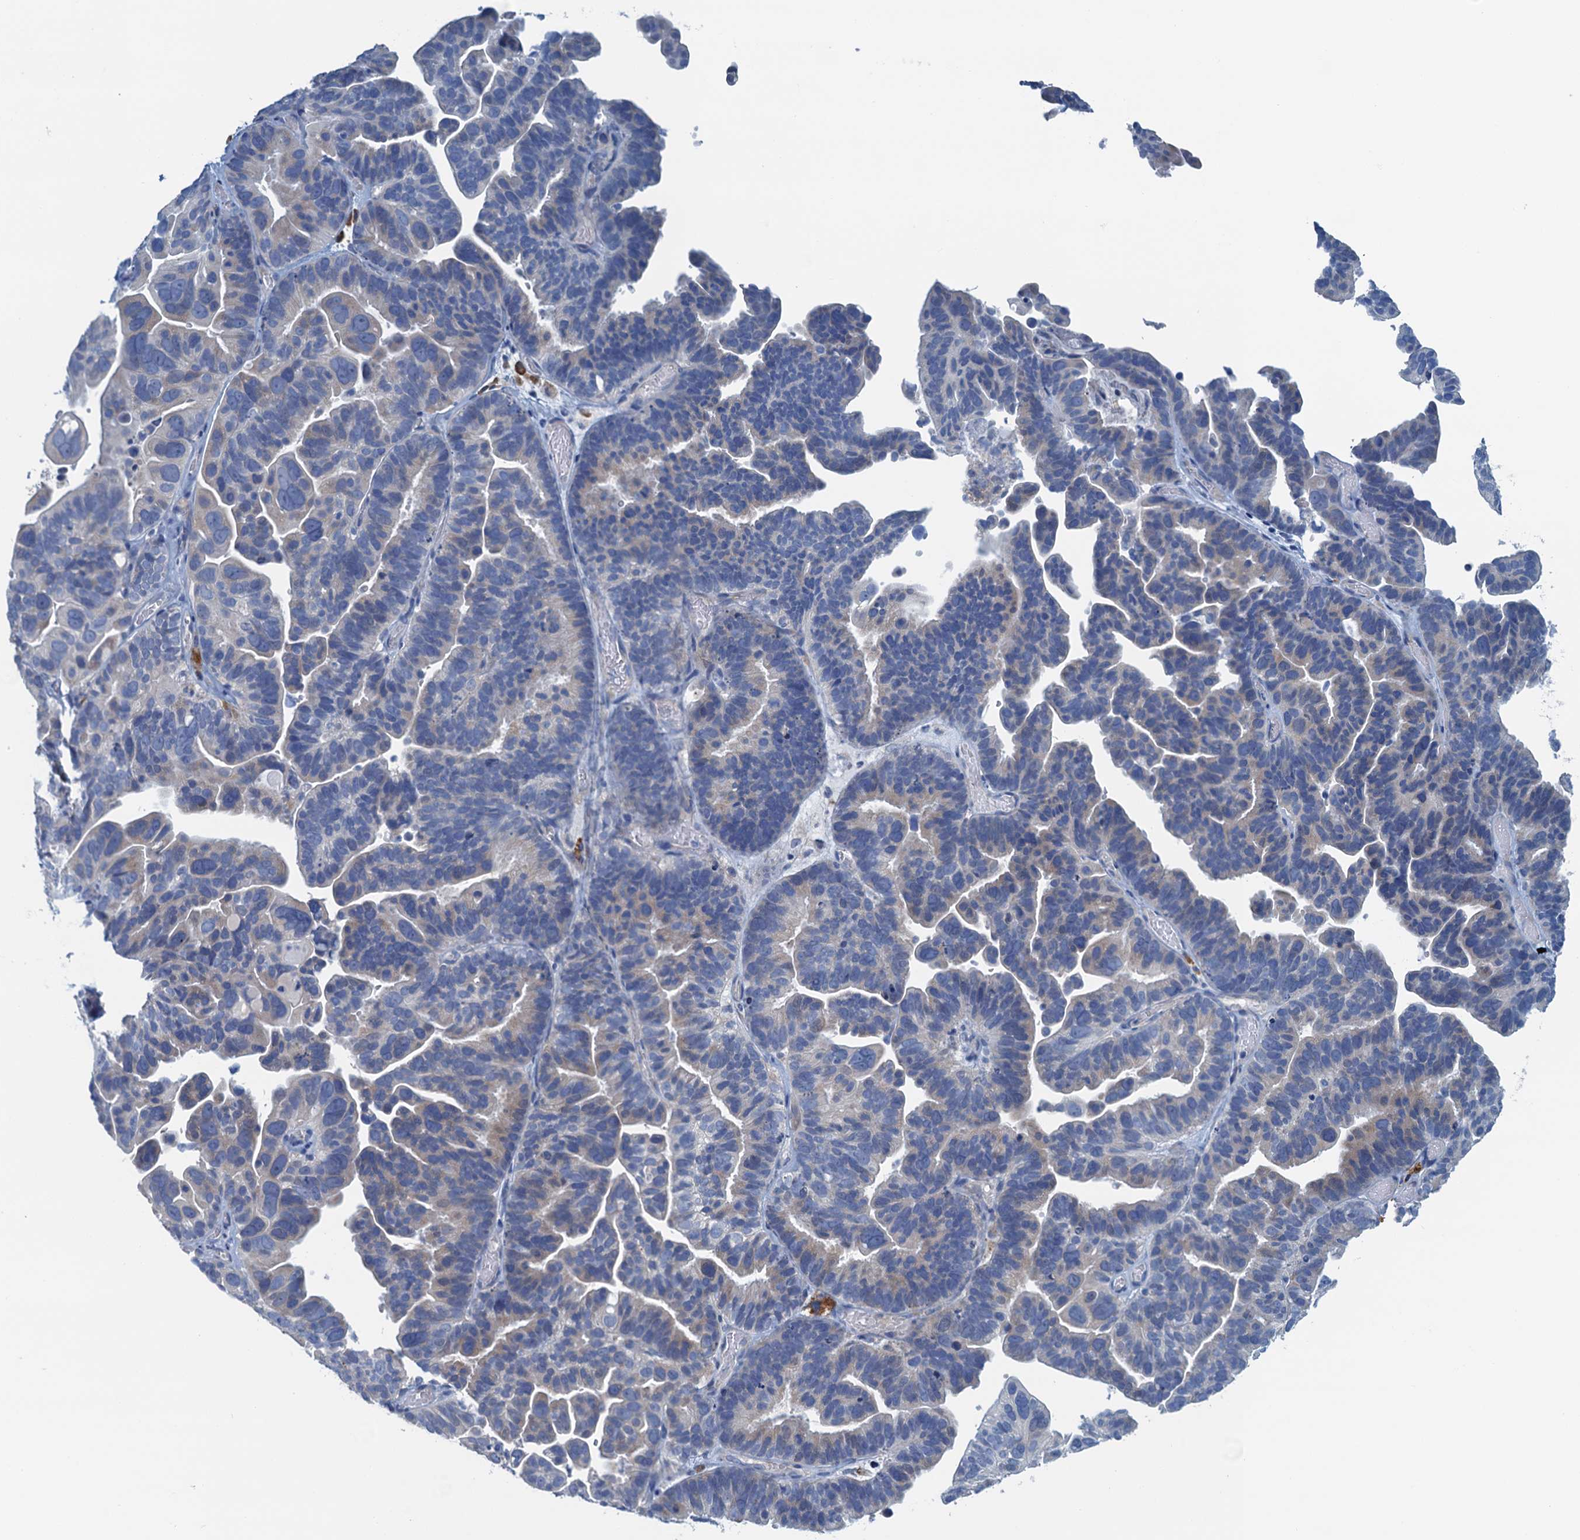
{"staining": {"intensity": "negative", "quantity": "none", "location": "none"}, "tissue": "ovarian cancer", "cell_type": "Tumor cells", "image_type": "cancer", "snomed": [{"axis": "morphology", "description": "Cystadenocarcinoma, serous, NOS"}, {"axis": "topography", "description": "Ovary"}], "caption": "This is an immunohistochemistry (IHC) image of human serous cystadenocarcinoma (ovarian). There is no staining in tumor cells.", "gene": "CBLIF", "patient": {"sex": "female", "age": 56}}